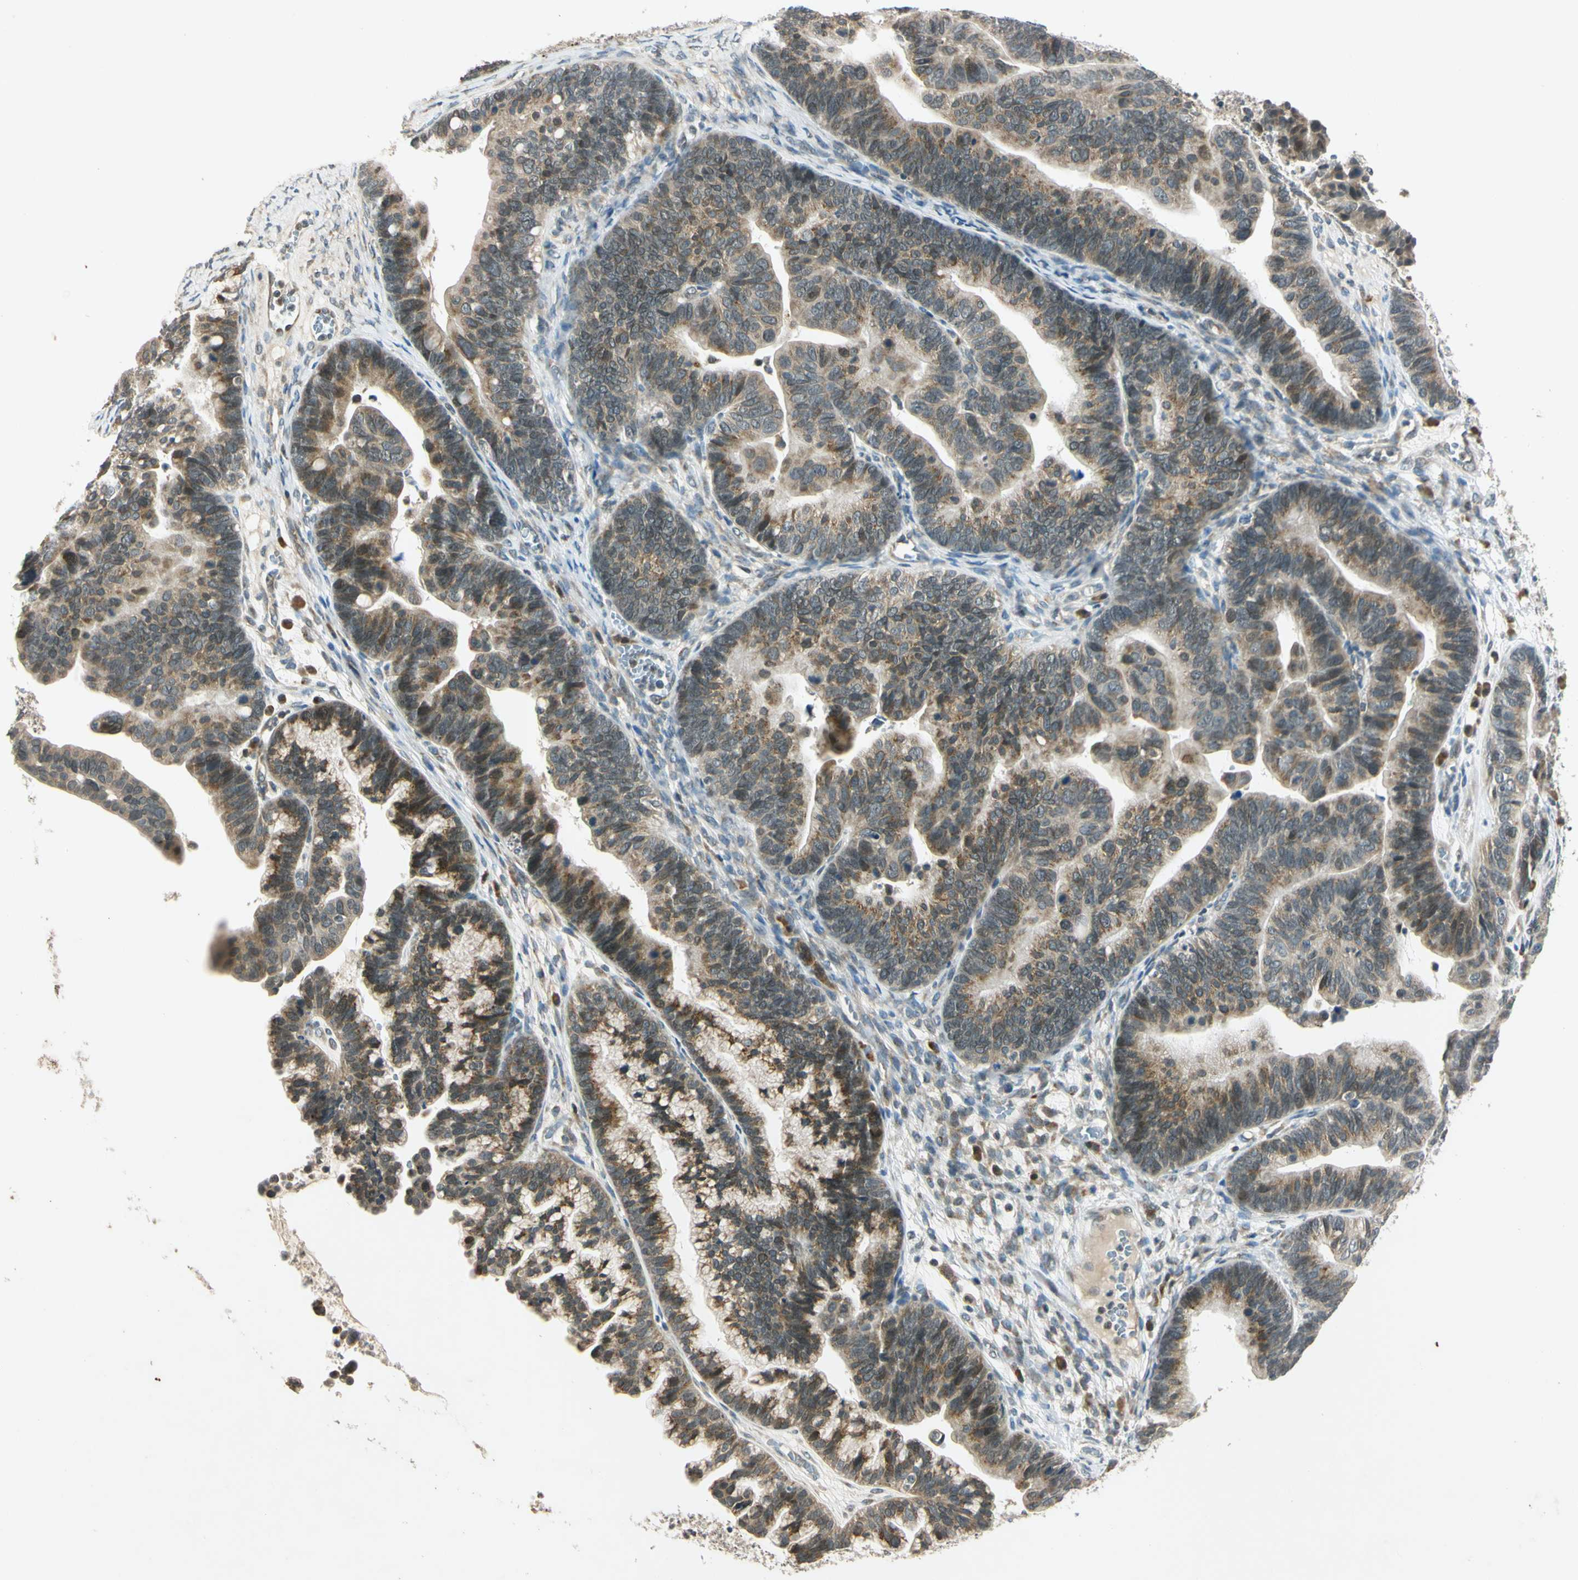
{"staining": {"intensity": "moderate", "quantity": ">75%", "location": "cytoplasmic/membranous"}, "tissue": "ovarian cancer", "cell_type": "Tumor cells", "image_type": "cancer", "snomed": [{"axis": "morphology", "description": "Cystadenocarcinoma, serous, NOS"}, {"axis": "topography", "description": "Ovary"}], "caption": "Immunohistochemistry (IHC) image of human ovarian cancer (serous cystadenocarcinoma) stained for a protein (brown), which exhibits medium levels of moderate cytoplasmic/membranous expression in approximately >75% of tumor cells.", "gene": "RPS6KB2", "patient": {"sex": "female", "age": 56}}